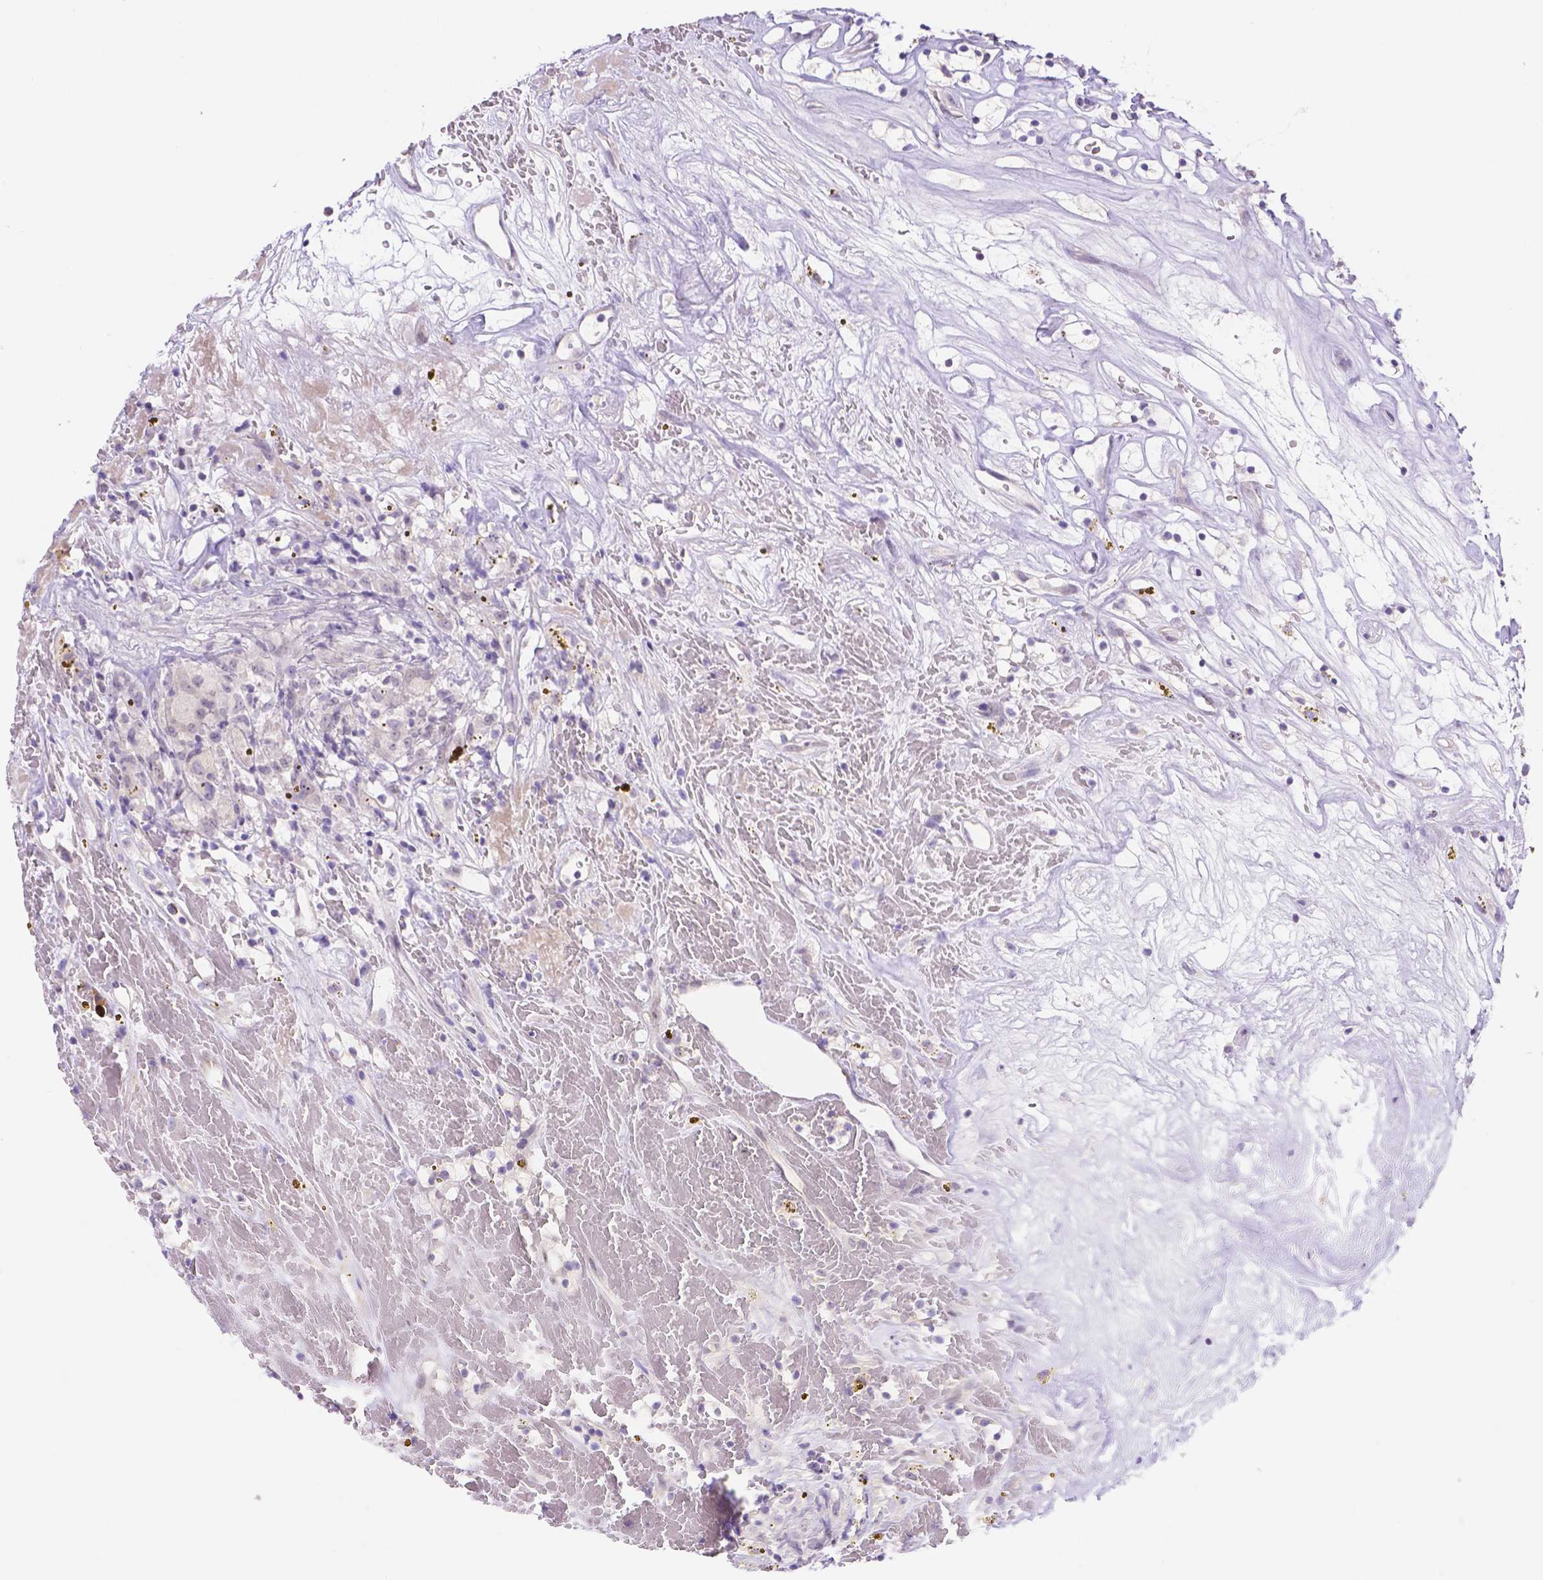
{"staining": {"intensity": "negative", "quantity": "none", "location": "none"}, "tissue": "renal cancer", "cell_type": "Tumor cells", "image_type": "cancer", "snomed": [{"axis": "morphology", "description": "Adenocarcinoma, NOS"}, {"axis": "topography", "description": "Kidney"}], "caption": "Immunohistochemical staining of human renal cancer reveals no significant positivity in tumor cells. (Brightfield microscopy of DAB immunohistochemistry at high magnification).", "gene": "CD96", "patient": {"sex": "female", "age": 64}}